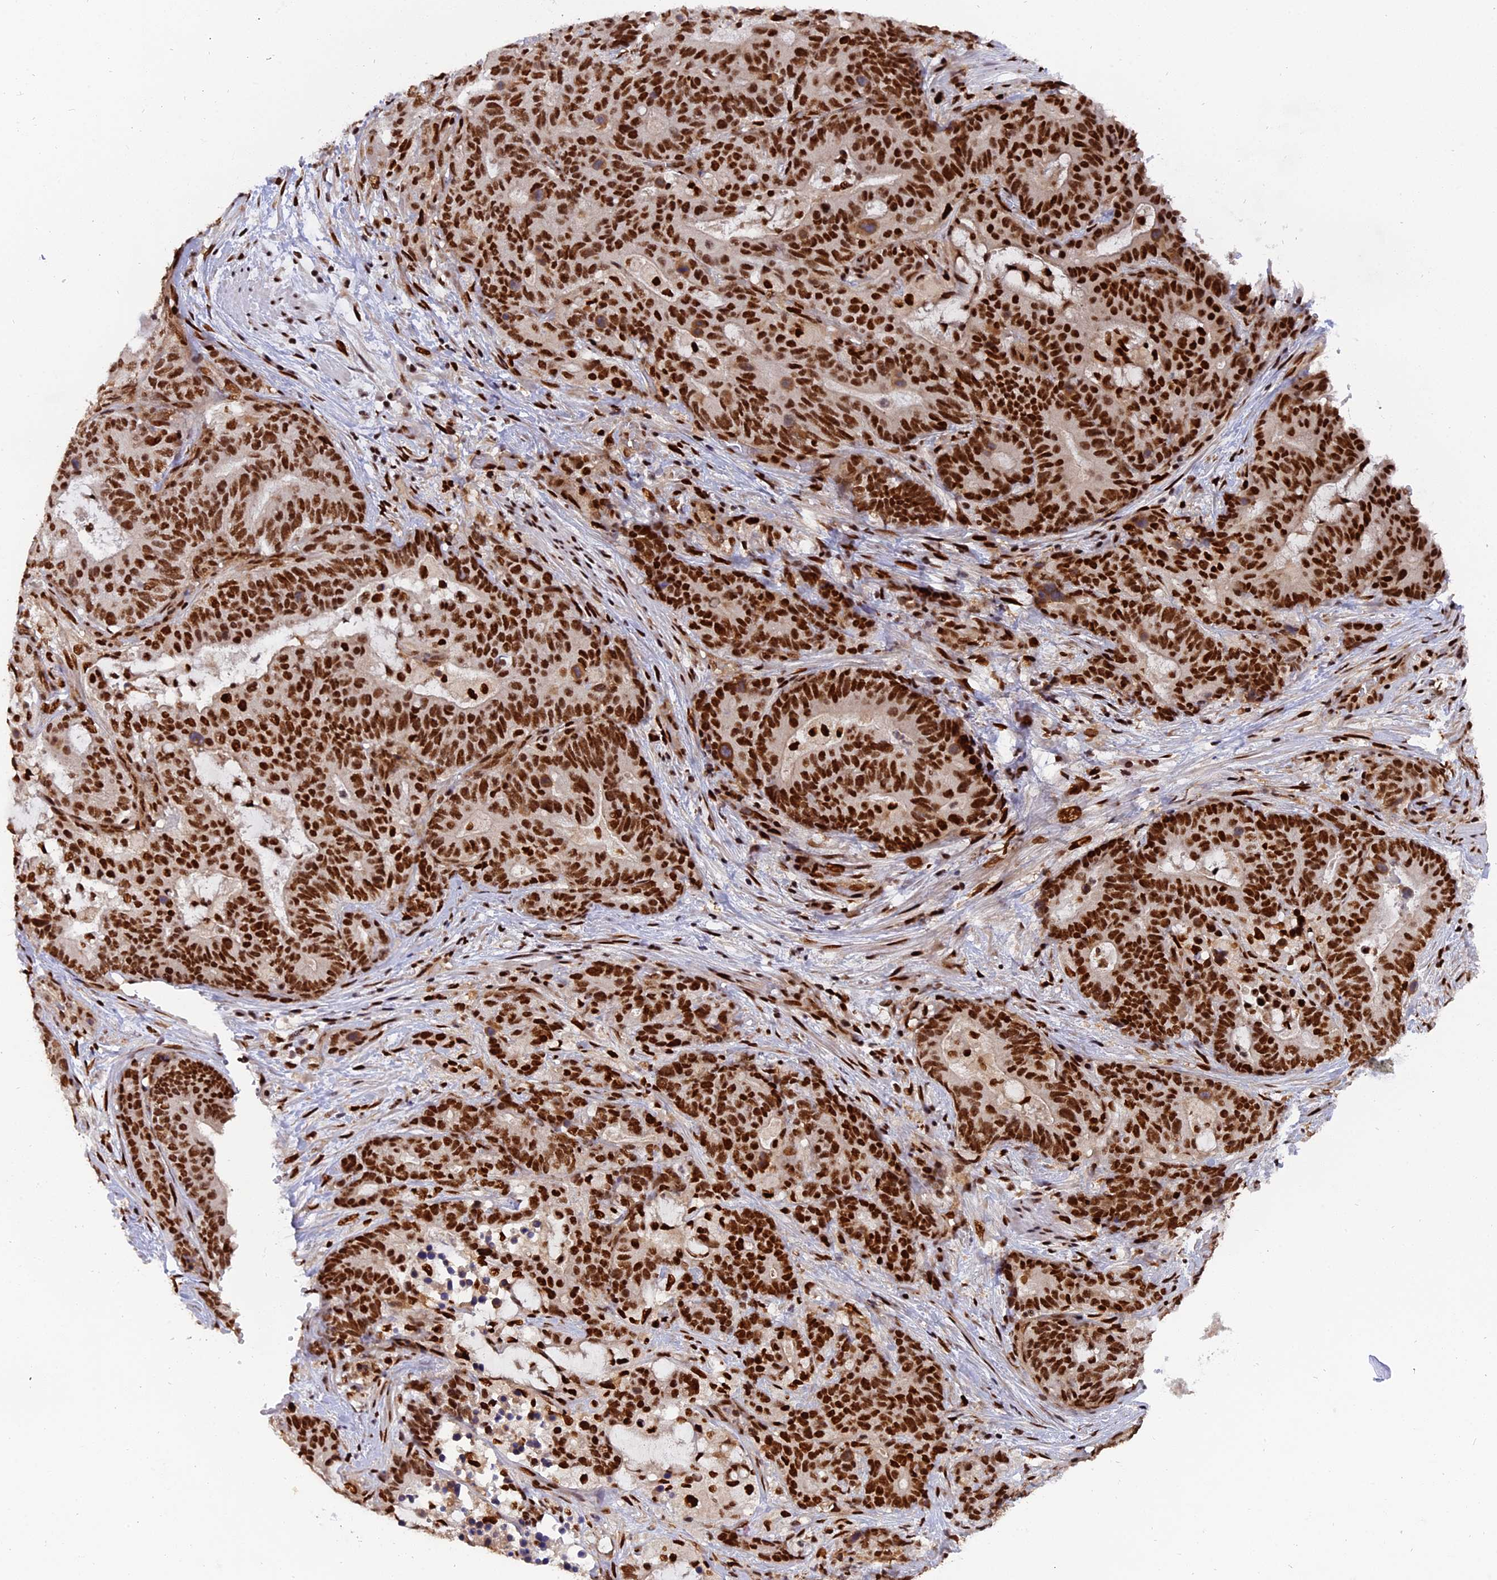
{"staining": {"intensity": "strong", "quantity": ">75%", "location": "nuclear"}, "tissue": "stomach cancer", "cell_type": "Tumor cells", "image_type": "cancer", "snomed": [{"axis": "morphology", "description": "Normal tissue, NOS"}, {"axis": "morphology", "description": "Adenocarcinoma, NOS"}, {"axis": "topography", "description": "Stomach"}], "caption": "Stomach cancer (adenocarcinoma) stained for a protein (brown) exhibits strong nuclear positive expression in about >75% of tumor cells.", "gene": "RAMAC", "patient": {"sex": "female", "age": 64}}